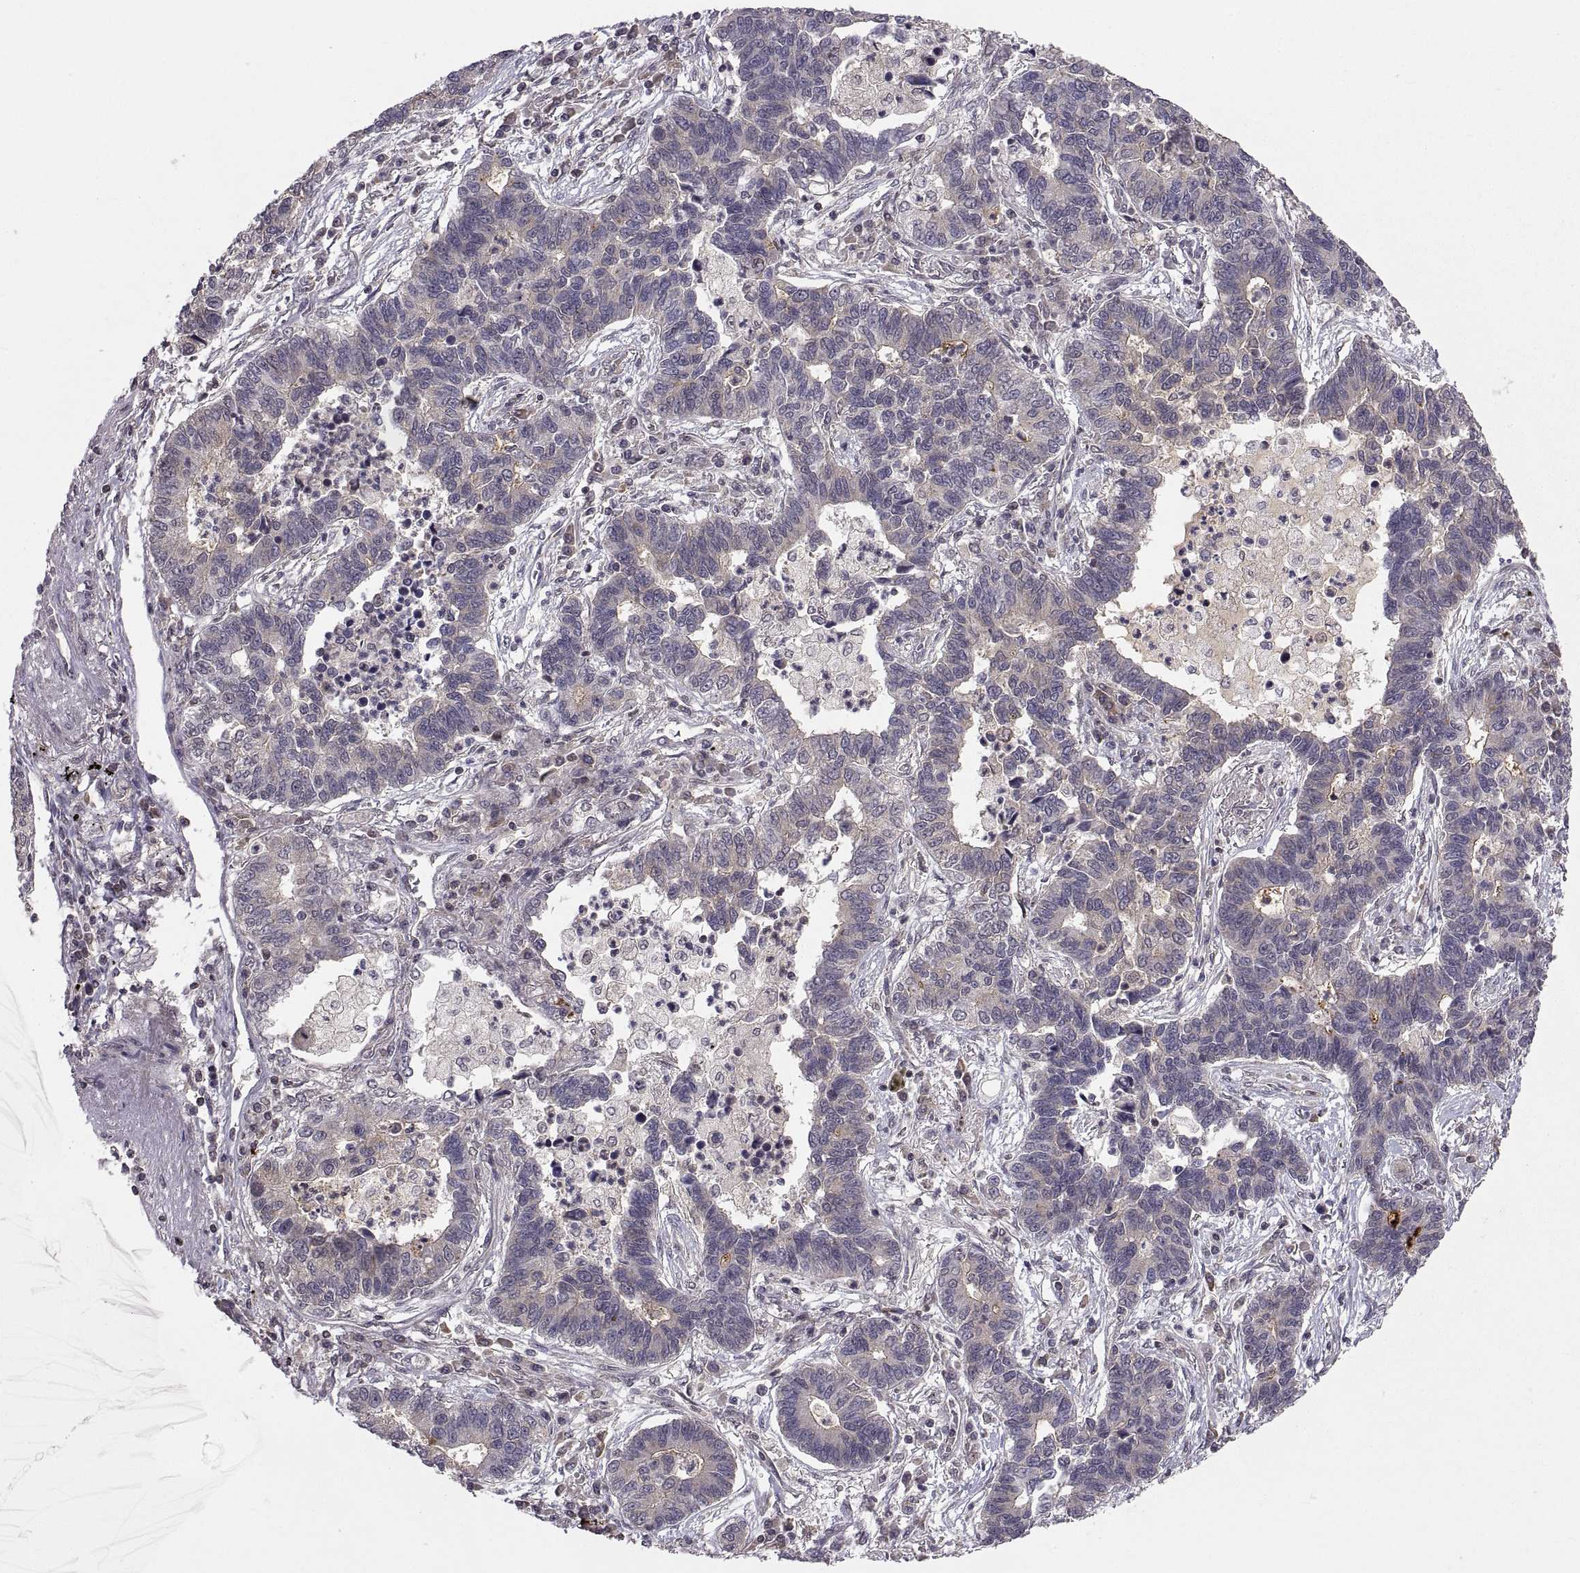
{"staining": {"intensity": "negative", "quantity": "none", "location": "none"}, "tissue": "lung cancer", "cell_type": "Tumor cells", "image_type": "cancer", "snomed": [{"axis": "morphology", "description": "Adenocarcinoma, NOS"}, {"axis": "topography", "description": "Lung"}], "caption": "This is an immunohistochemistry (IHC) photomicrograph of human lung adenocarcinoma. There is no expression in tumor cells.", "gene": "ABL2", "patient": {"sex": "female", "age": 57}}